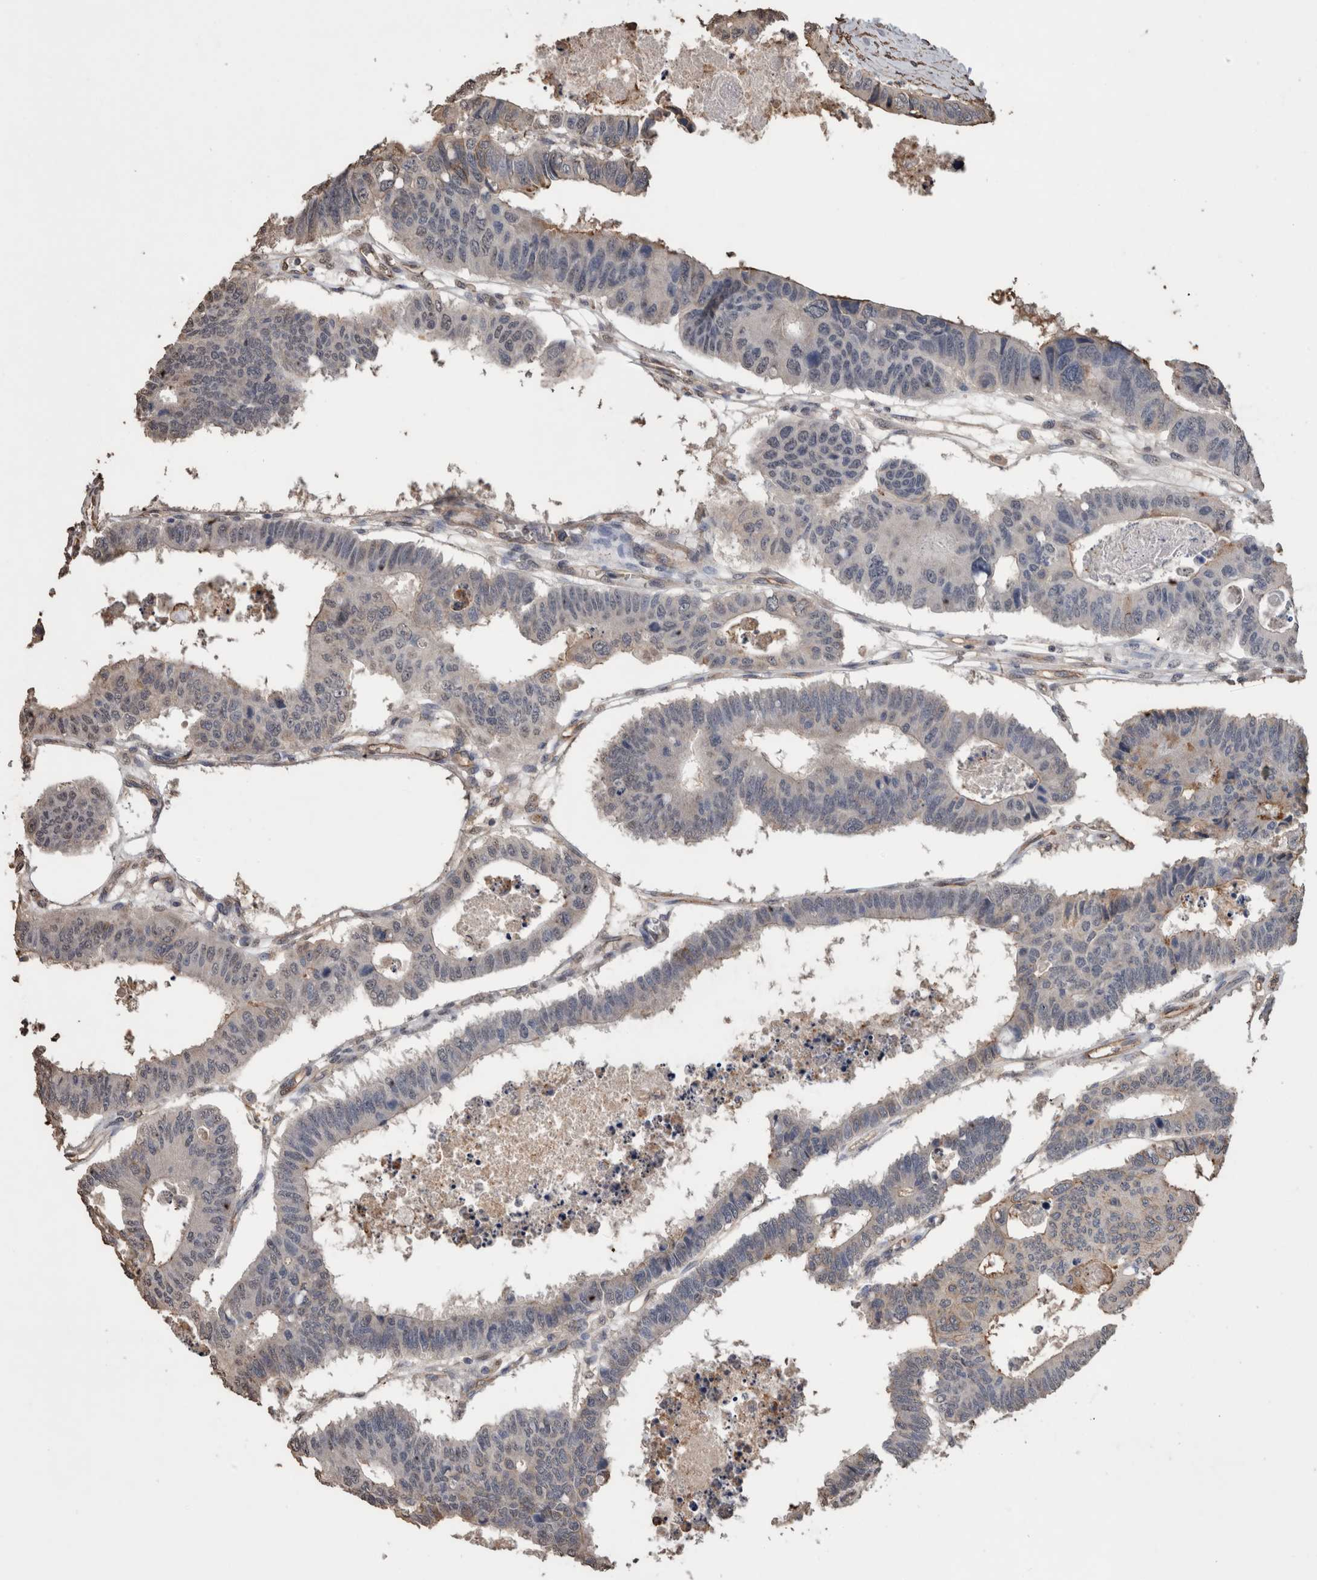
{"staining": {"intensity": "weak", "quantity": "<25%", "location": "cytoplasmic/membranous"}, "tissue": "colorectal cancer", "cell_type": "Tumor cells", "image_type": "cancer", "snomed": [{"axis": "morphology", "description": "Adenocarcinoma, NOS"}, {"axis": "topography", "description": "Rectum"}], "caption": "The photomicrograph exhibits no significant positivity in tumor cells of adenocarcinoma (colorectal).", "gene": "S100A10", "patient": {"sex": "male", "age": 84}}